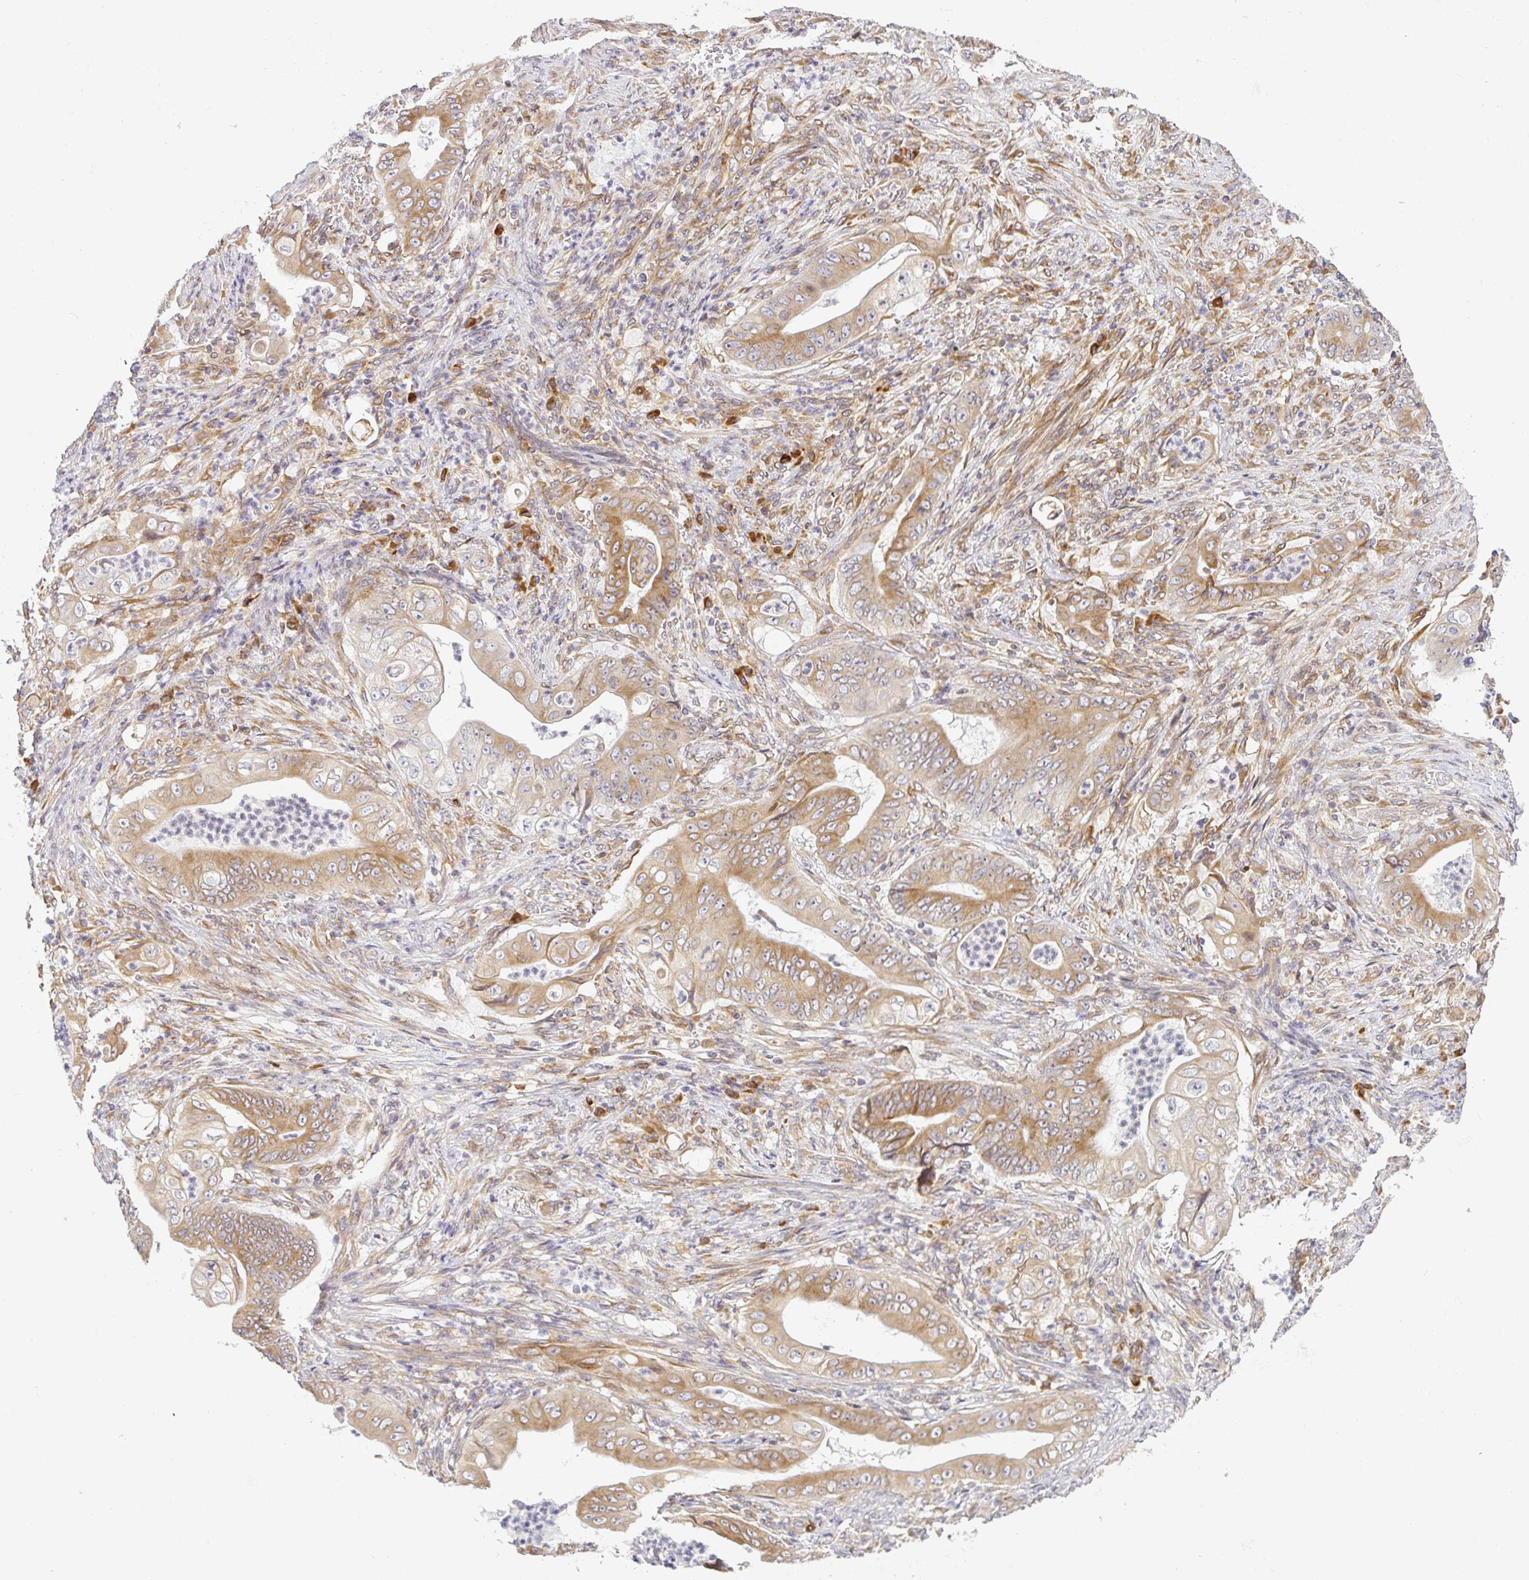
{"staining": {"intensity": "moderate", "quantity": ">75%", "location": "cytoplasmic/membranous"}, "tissue": "stomach cancer", "cell_type": "Tumor cells", "image_type": "cancer", "snomed": [{"axis": "morphology", "description": "Adenocarcinoma, NOS"}, {"axis": "topography", "description": "Stomach"}], "caption": "Protein staining exhibits moderate cytoplasmic/membranous expression in about >75% of tumor cells in stomach adenocarcinoma.", "gene": "DERL2", "patient": {"sex": "female", "age": 73}}